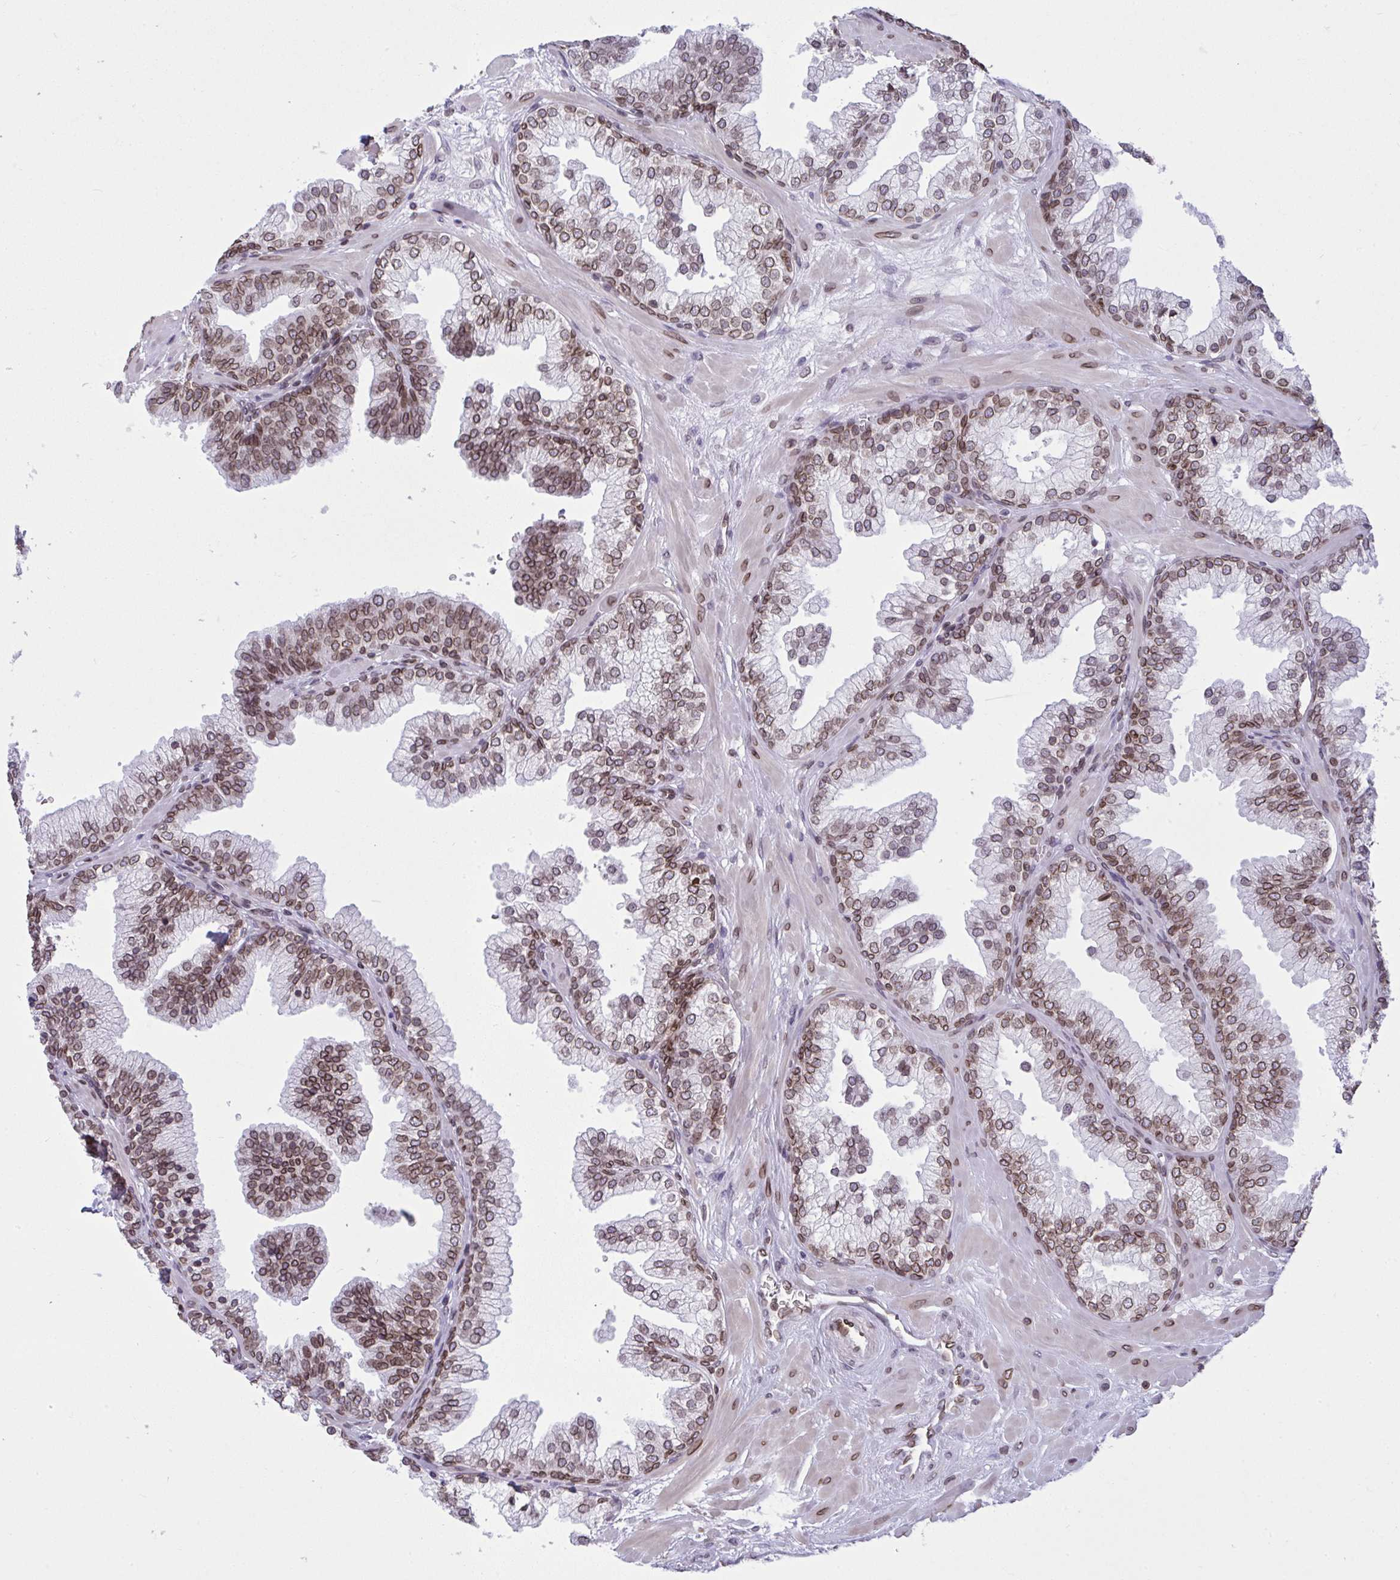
{"staining": {"intensity": "moderate", "quantity": ">75%", "location": "cytoplasmic/membranous,nuclear"}, "tissue": "prostate", "cell_type": "Glandular cells", "image_type": "normal", "snomed": [{"axis": "morphology", "description": "Normal tissue, NOS"}, {"axis": "topography", "description": "Prostate"}, {"axis": "topography", "description": "Peripheral nerve tissue"}], "caption": "Immunohistochemical staining of unremarkable human prostate reveals moderate cytoplasmic/membranous,nuclear protein staining in approximately >75% of glandular cells.", "gene": "LMNB2", "patient": {"sex": "male", "age": 61}}